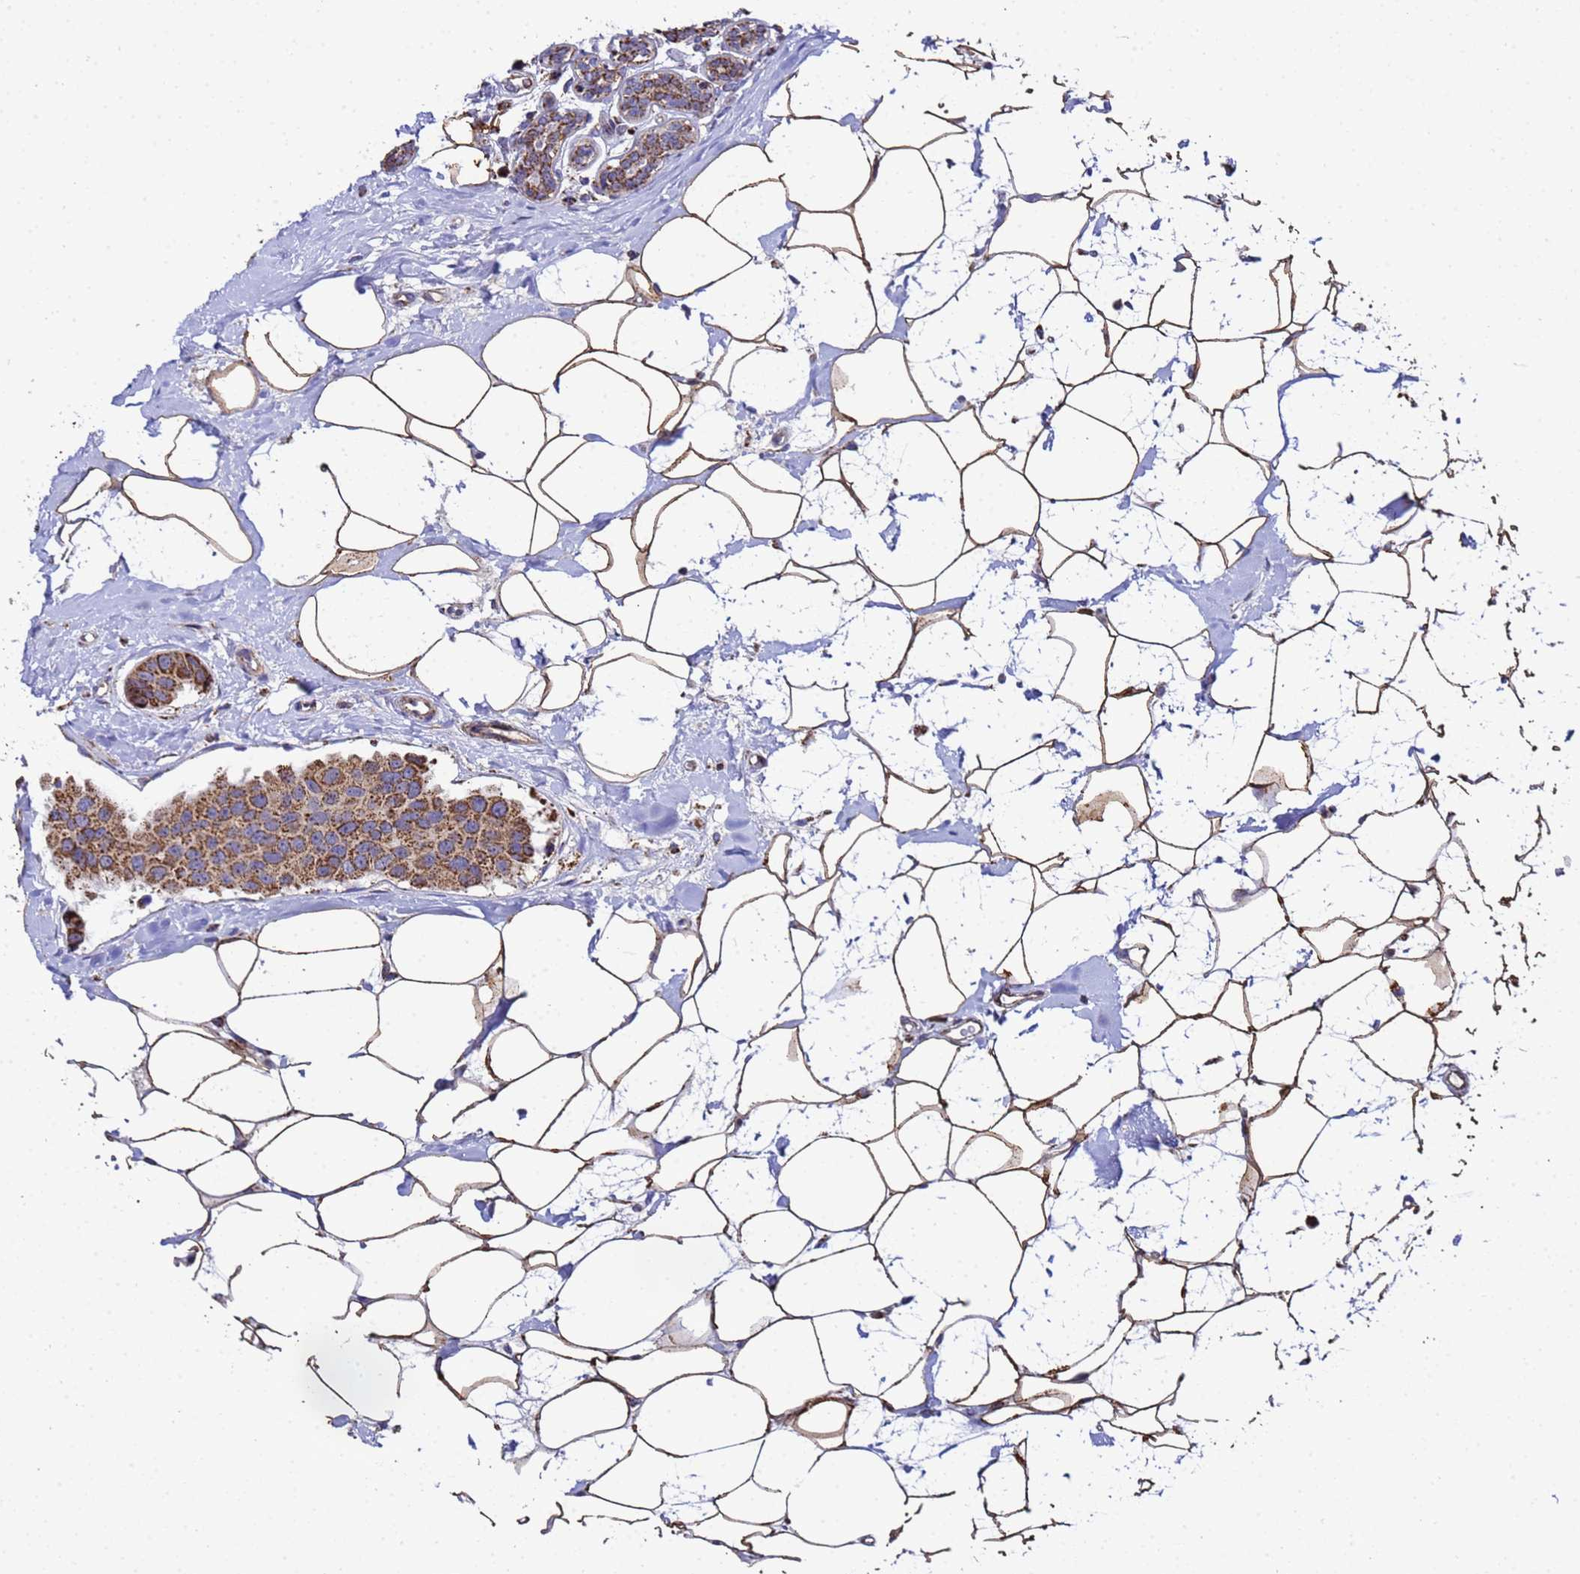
{"staining": {"intensity": "strong", "quantity": ">75%", "location": "cytoplasmic/membranous"}, "tissue": "breast cancer", "cell_type": "Tumor cells", "image_type": "cancer", "snomed": [{"axis": "morphology", "description": "Normal tissue, NOS"}, {"axis": "morphology", "description": "Duct carcinoma"}, {"axis": "topography", "description": "Breast"}], "caption": "Brown immunohistochemical staining in breast cancer (invasive ductal carcinoma) demonstrates strong cytoplasmic/membranous expression in about >75% of tumor cells.", "gene": "MRPS12", "patient": {"sex": "female", "age": 39}}